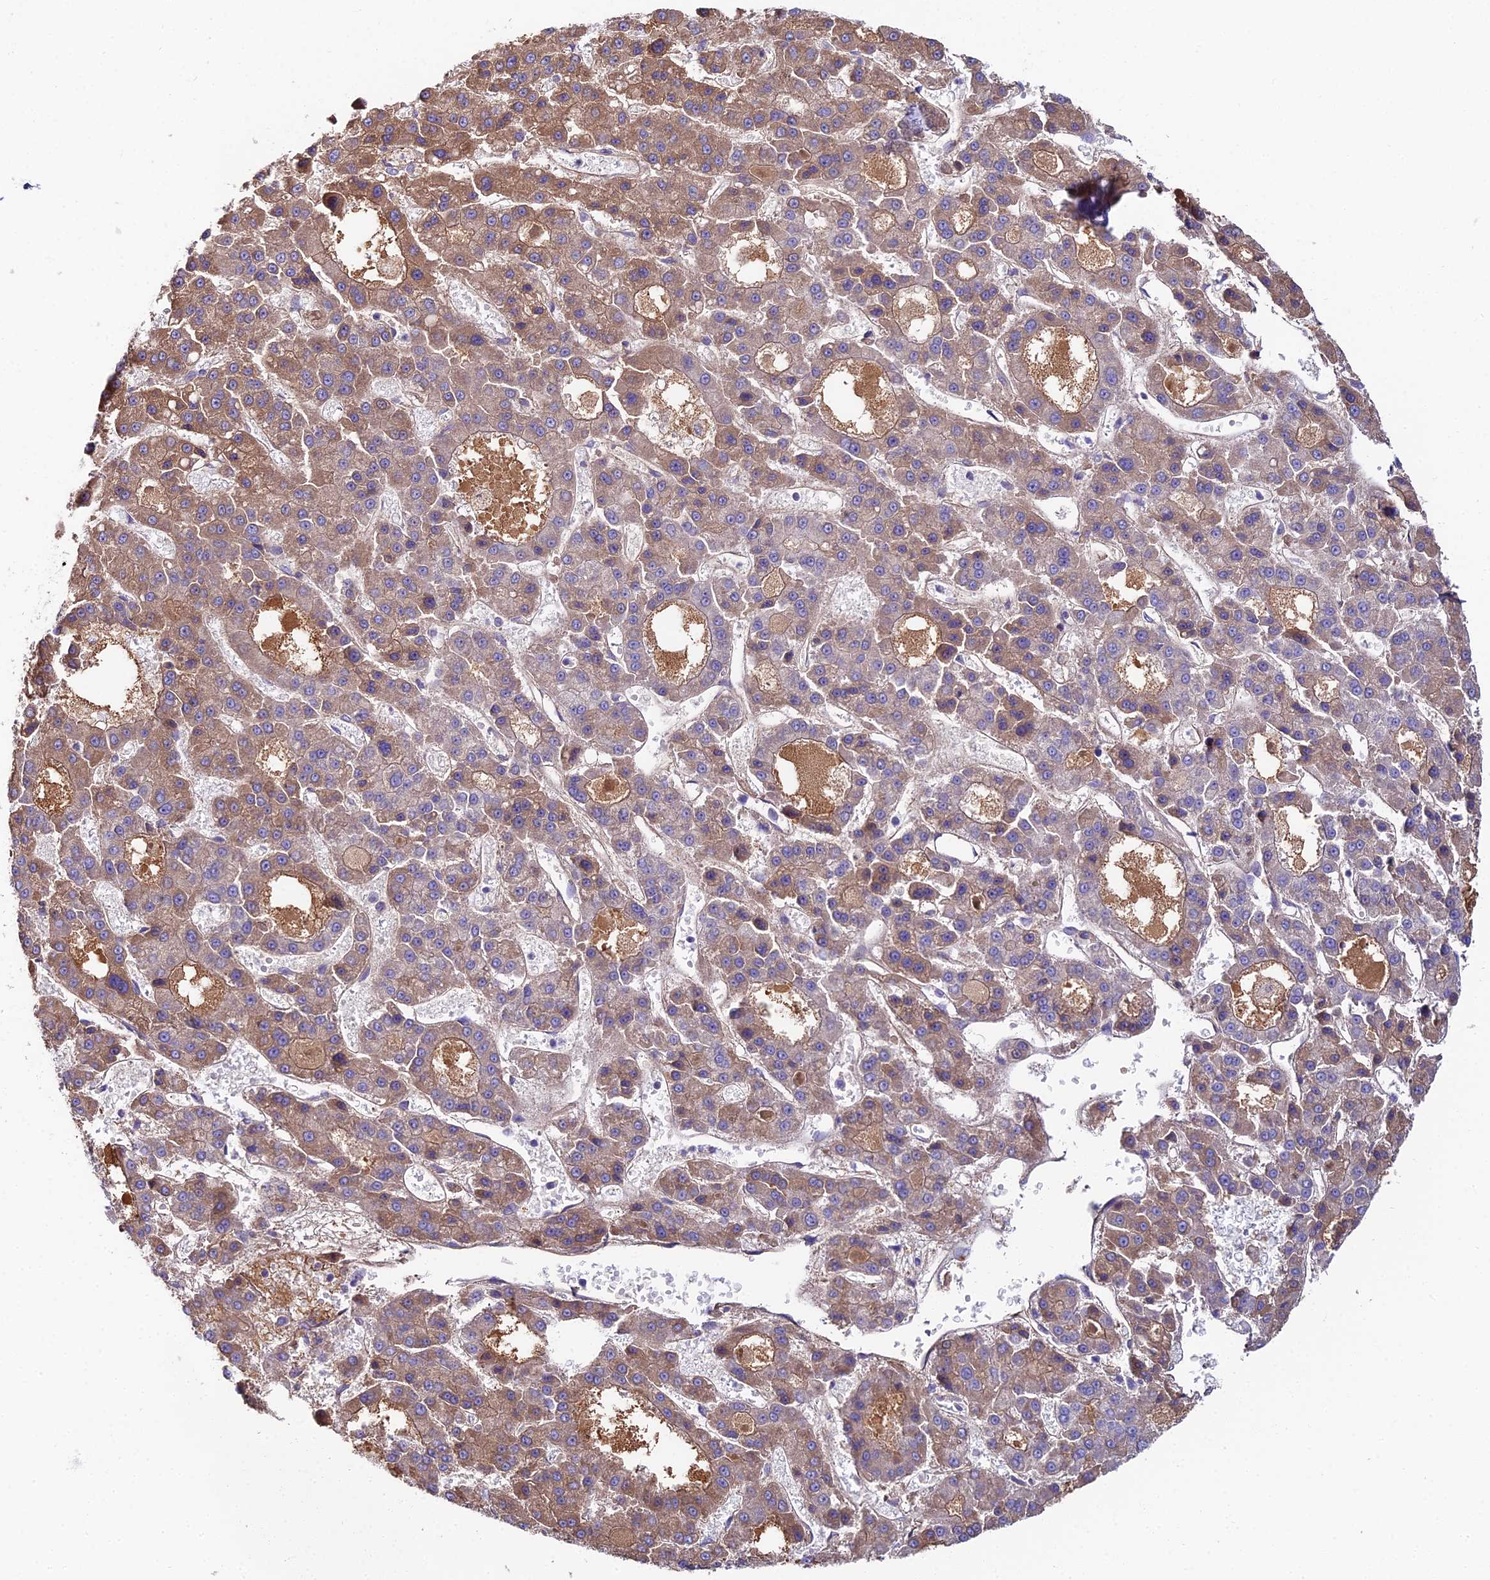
{"staining": {"intensity": "moderate", "quantity": "25%-75%", "location": "cytoplasmic/membranous"}, "tissue": "liver cancer", "cell_type": "Tumor cells", "image_type": "cancer", "snomed": [{"axis": "morphology", "description": "Carcinoma, Hepatocellular, NOS"}, {"axis": "topography", "description": "Liver"}], "caption": "Brown immunohistochemical staining in liver hepatocellular carcinoma exhibits moderate cytoplasmic/membranous staining in approximately 25%-75% of tumor cells.", "gene": "BEX4", "patient": {"sex": "male", "age": 70}}